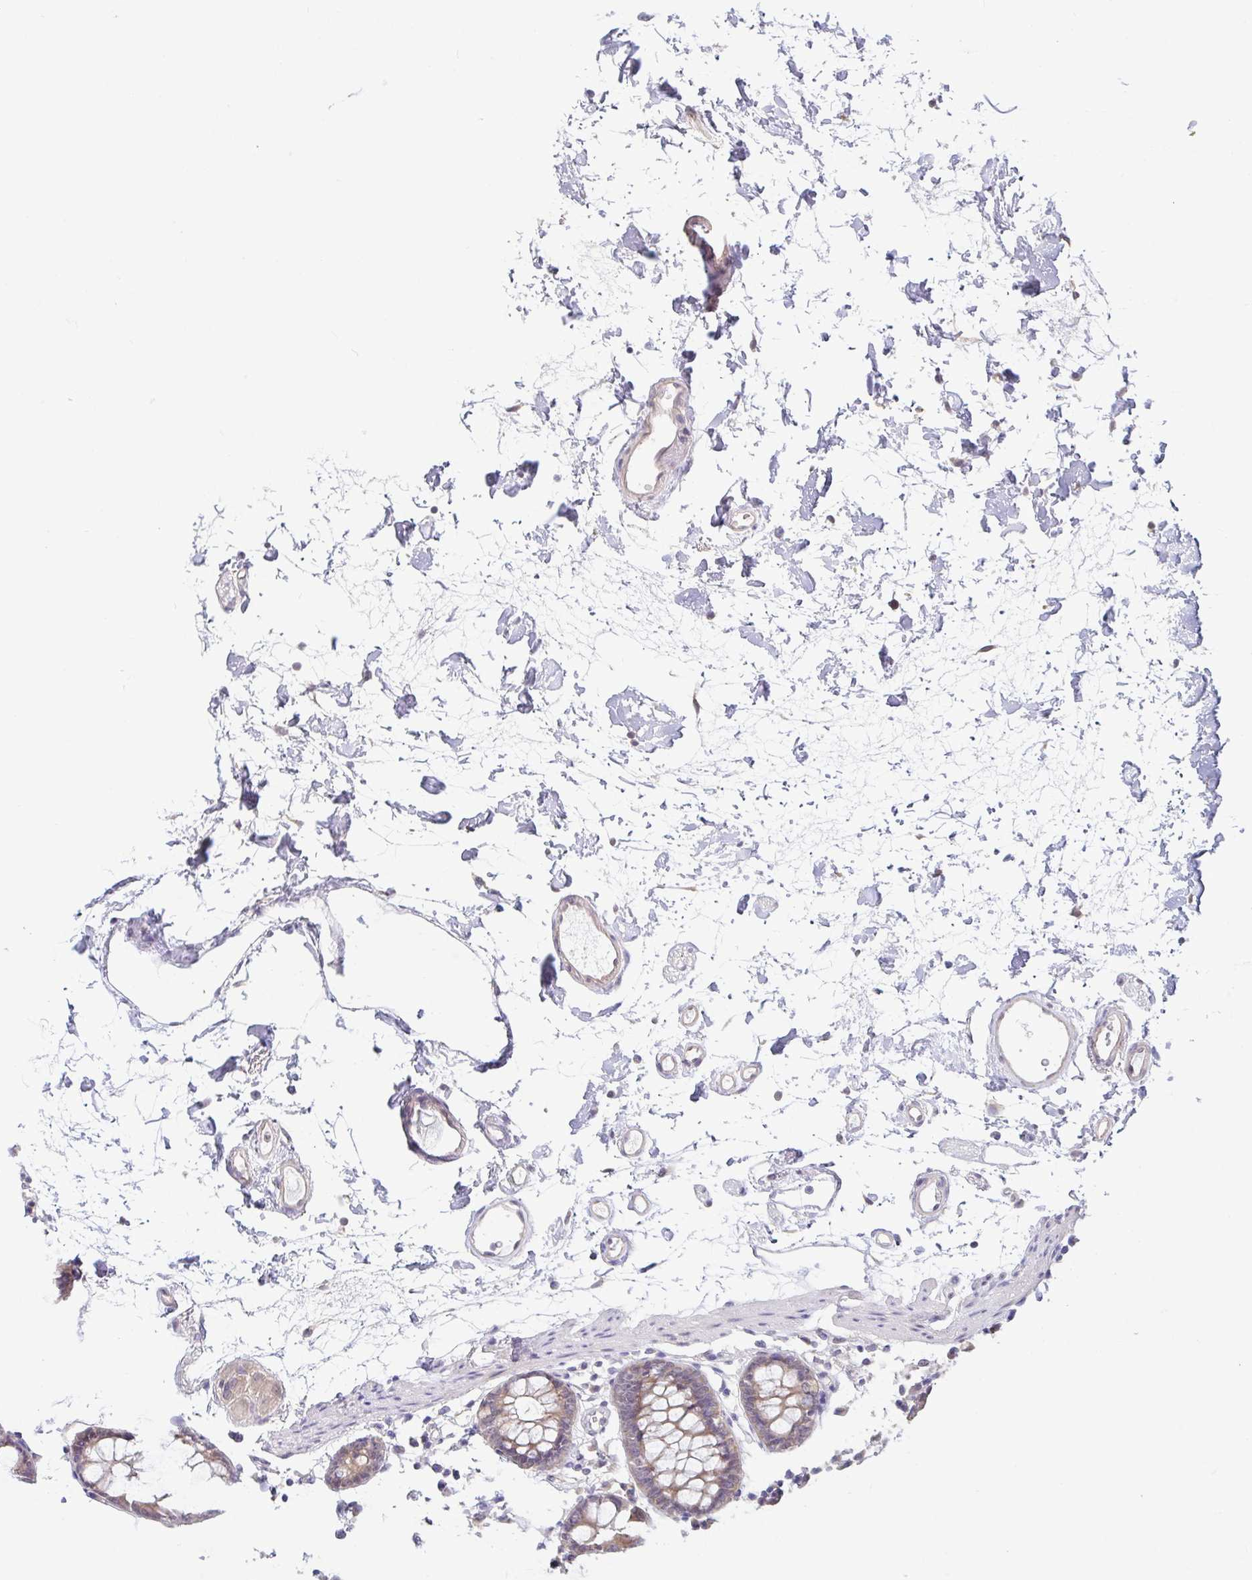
{"staining": {"intensity": "weak", "quantity": ">75%", "location": "cytoplasmic/membranous"}, "tissue": "colon", "cell_type": "Endothelial cells", "image_type": "normal", "snomed": [{"axis": "morphology", "description": "Normal tissue, NOS"}, {"axis": "topography", "description": "Colon"}], "caption": "A low amount of weak cytoplasmic/membranous staining is present in about >75% of endothelial cells in normal colon. The protein of interest is shown in brown color, while the nuclei are stained blue.", "gene": "HYPK", "patient": {"sex": "female", "age": 84}}